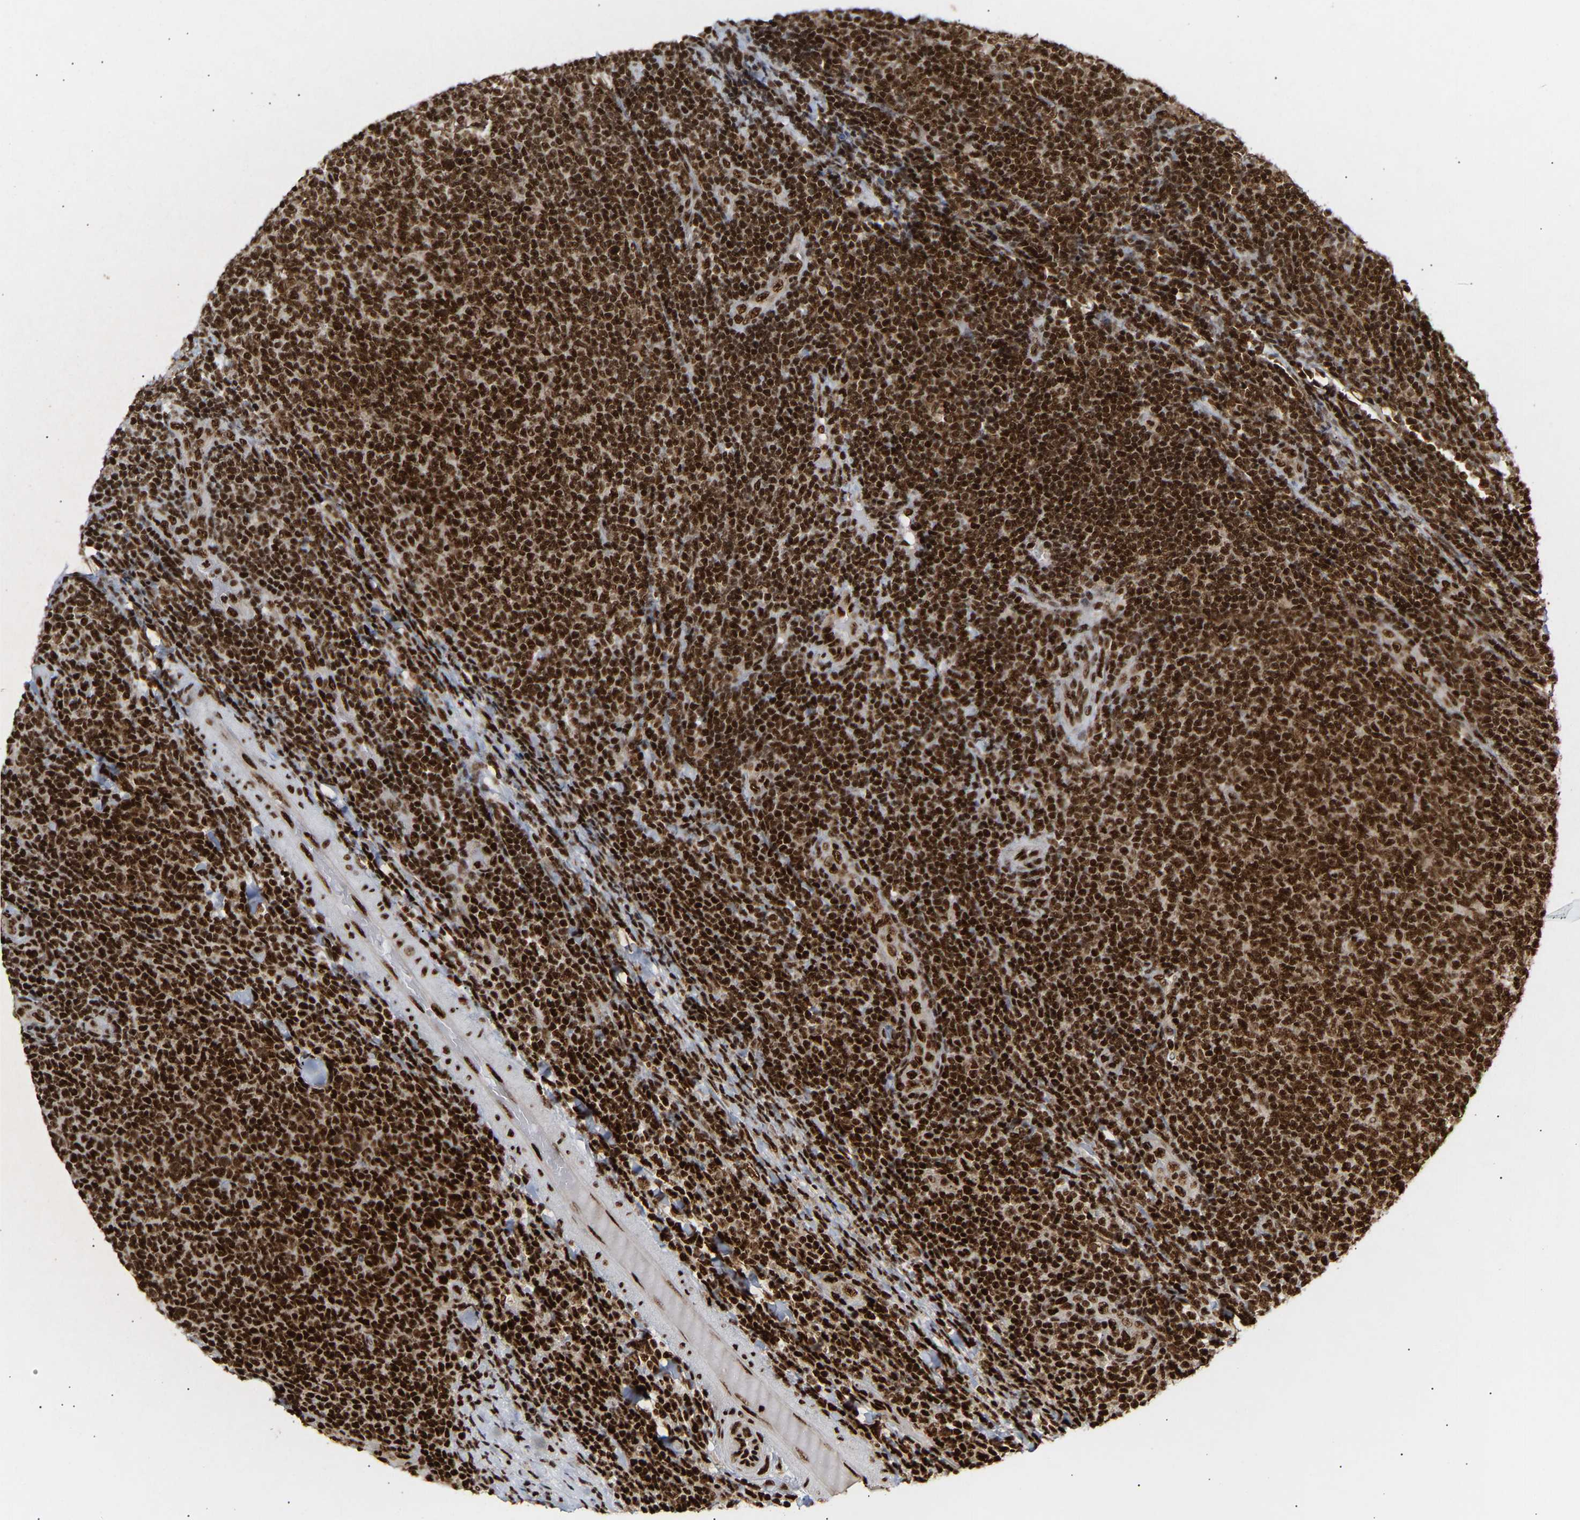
{"staining": {"intensity": "strong", "quantity": ">75%", "location": "nuclear"}, "tissue": "lymphoma", "cell_type": "Tumor cells", "image_type": "cancer", "snomed": [{"axis": "morphology", "description": "Malignant lymphoma, non-Hodgkin's type, Low grade"}, {"axis": "topography", "description": "Lymph node"}], "caption": "Immunohistochemical staining of malignant lymphoma, non-Hodgkin's type (low-grade) displays strong nuclear protein positivity in approximately >75% of tumor cells.", "gene": "ALYREF", "patient": {"sex": "male", "age": 66}}